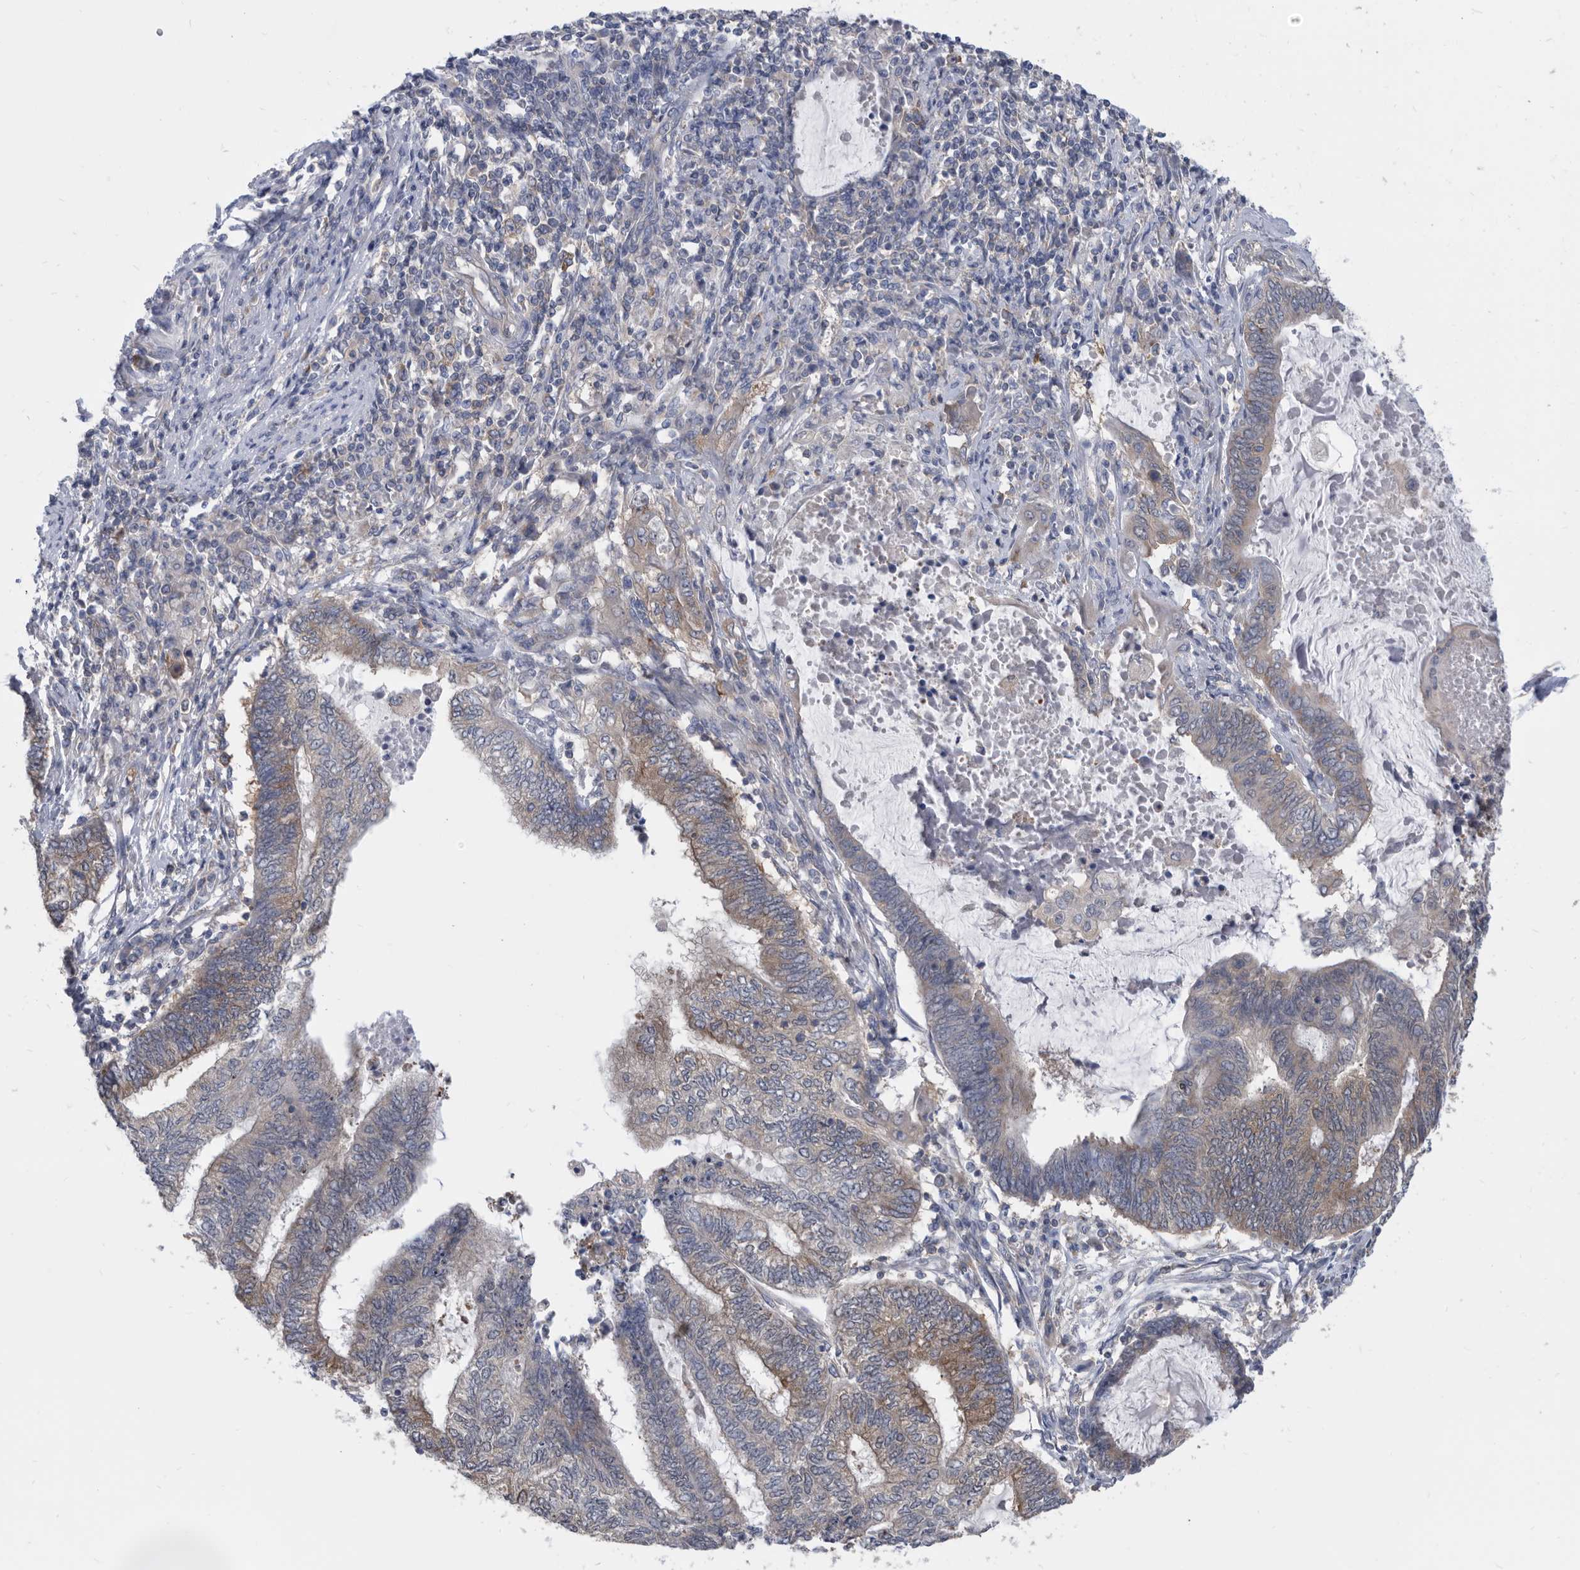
{"staining": {"intensity": "weak", "quantity": "25%-75%", "location": "cytoplasmic/membranous"}, "tissue": "endometrial cancer", "cell_type": "Tumor cells", "image_type": "cancer", "snomed": [{"axis": "morphology", "description": "Adenocarcinoma, NOS"}, {"axis": "topography", "description": "Uterus"}, {"axis": "topography", "description": "Endometrium"}], "caption": "Immunohistochemical staining of endometrial cancer (adenocarcinoma) shows weak cytoplasmic/membranous protein positivity in about 25%-75% of tumor cells.", "gene": "CCT4", "patient": {"sex": "female", "age": 70}}